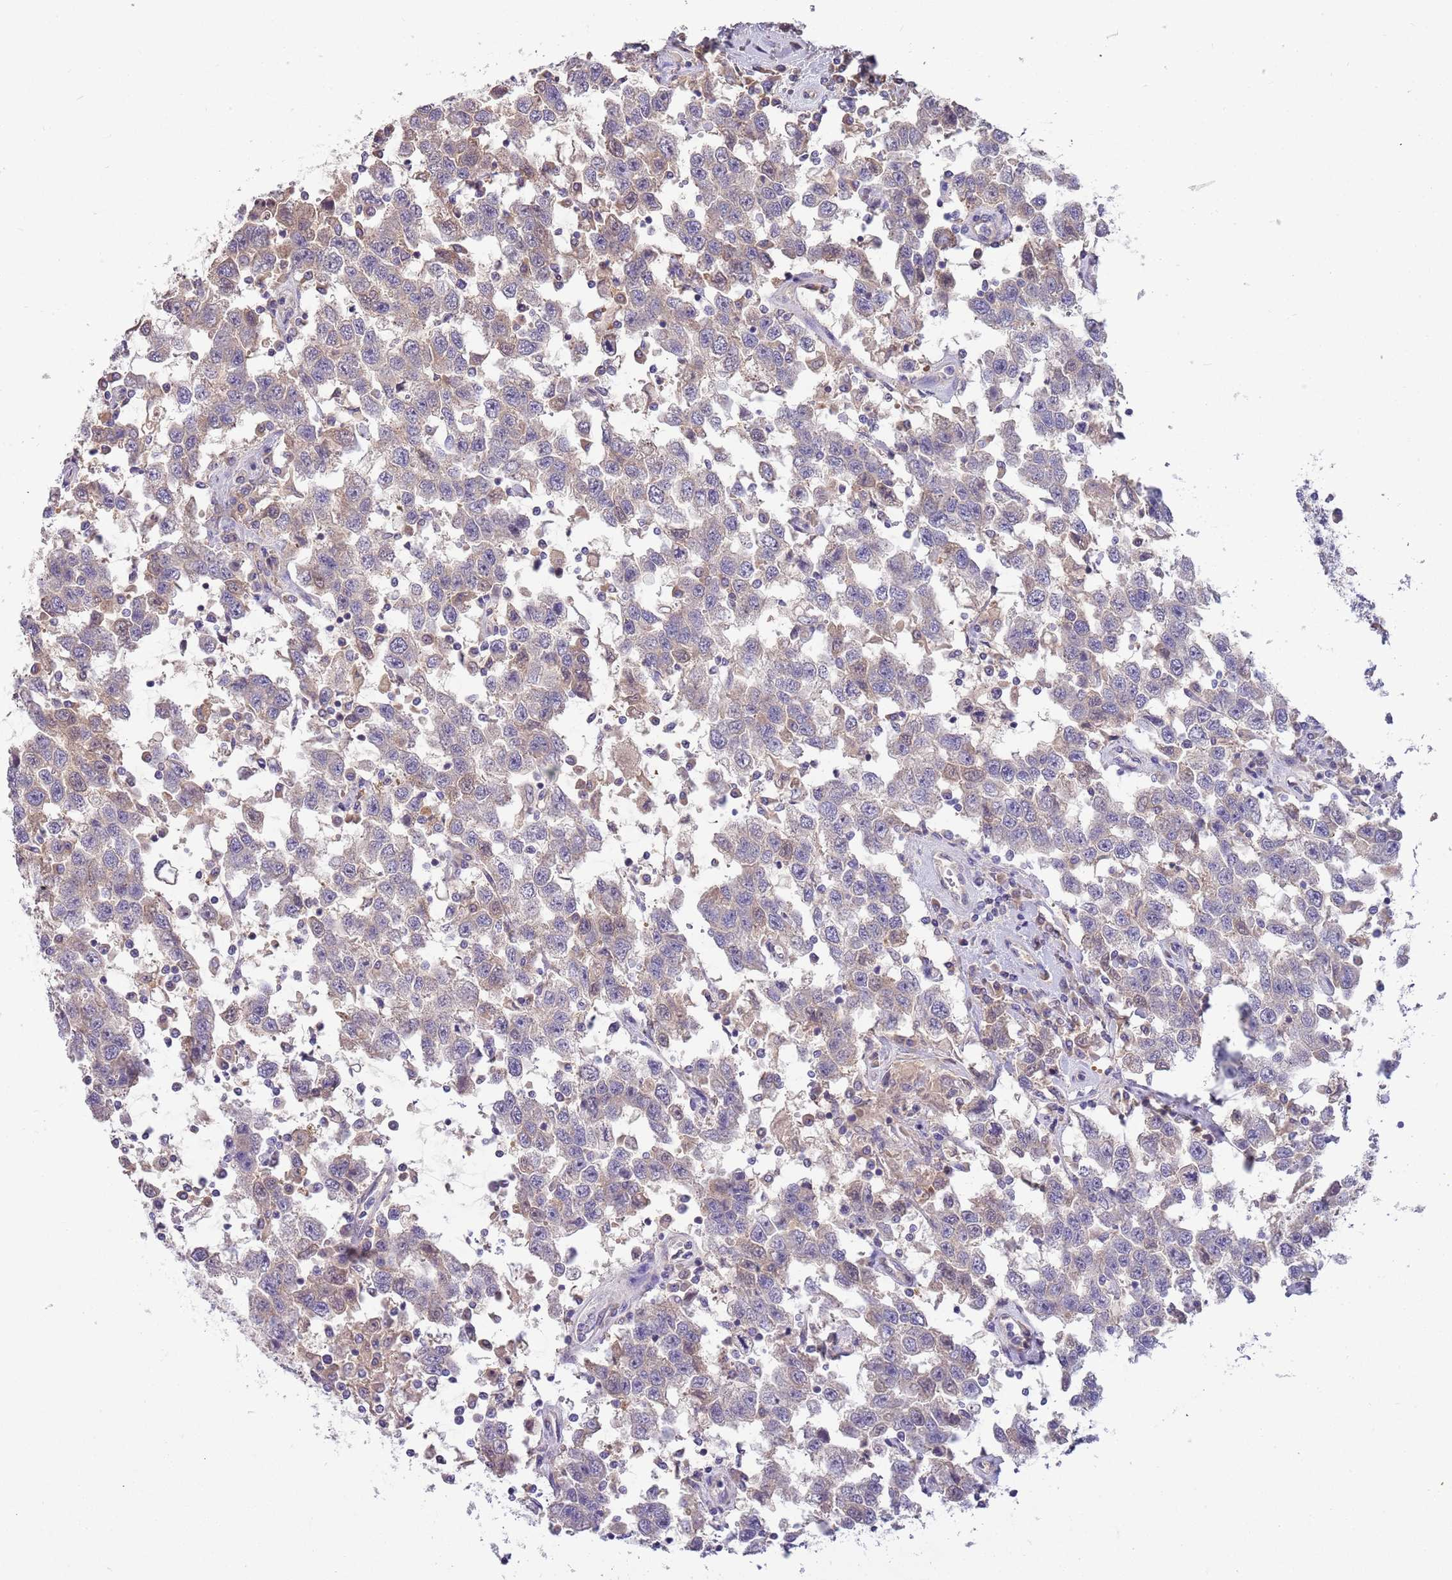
{"staining": {"intensity": "weak", "quantity": "<25%", "location": "cytoplasmic/membranous"}, "tissue": "testis cancer", "cell_type": "Tumor cells", "image_type": "cancer", "snomed": [{"axis": "morphology", "description": "Seminoma, NOS"}, {"axis": "topography", "description": "Testis"}], "caption": "Immunohistochemistry (IHC) of testis cancer (seminoma) shows no positivity in tumor cells.", "gene": "CABYR", "patient": {"sex": "male", "age": 41}}